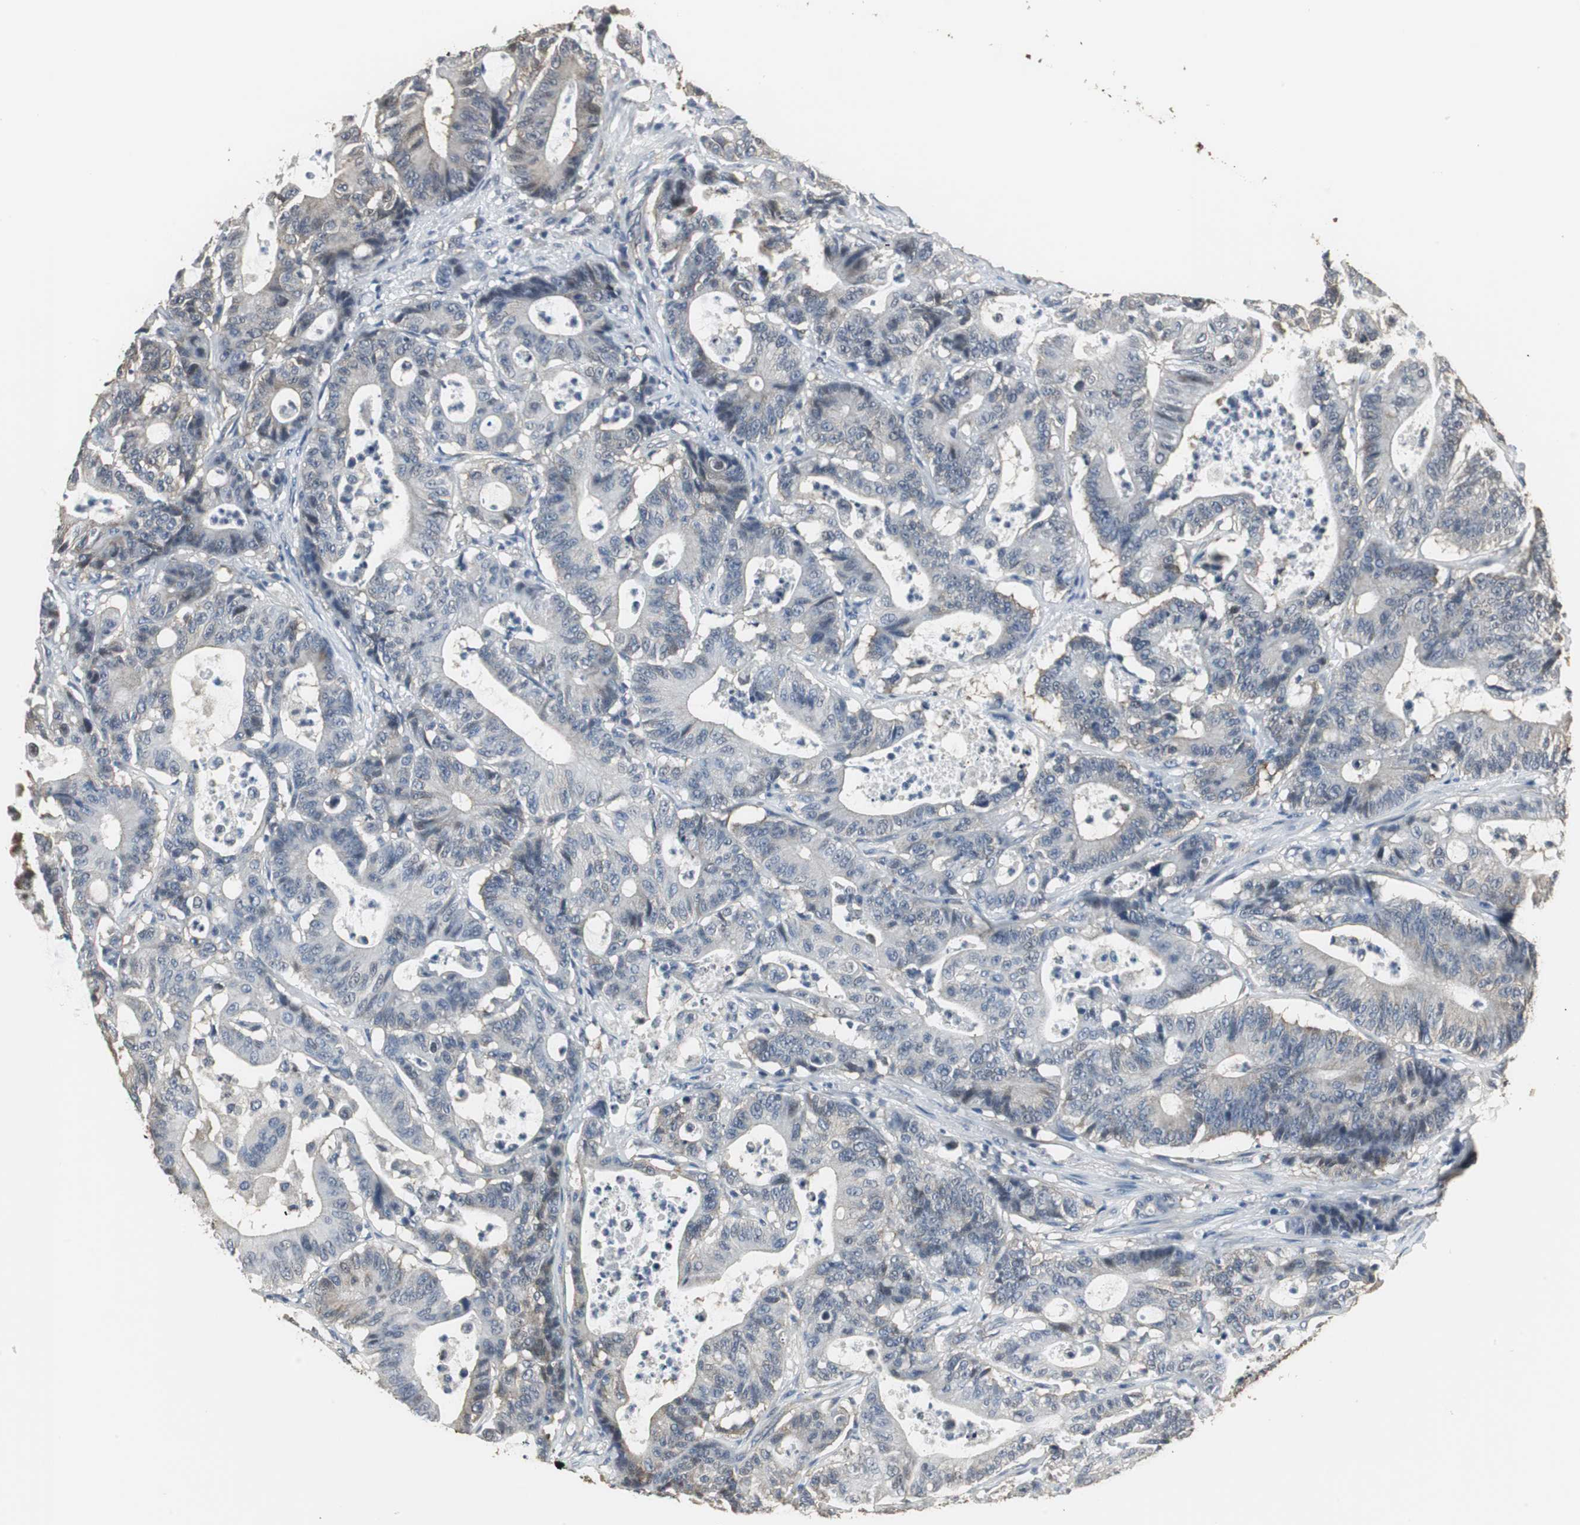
{"staining": {"intensity": "weak", "quantity": "<25%", "location": "cytoplasmic/membranous"}, "tissue": "colorectal cancer", "cell_type": "Tumor cells", "image_type": "cancer", "snomed": [{"axis": "morphology", "description": "Adenocarcinoma, NOS"}, {"axis": "topography", "description": "Colon"}], "caption": "Immunohistochemical staining of human colorectal cancer (adenocarcinoma) reveals no significant expression in tumor cells.", "gene": "CCT5", "patient": {"sex": "female", "age": 84}}